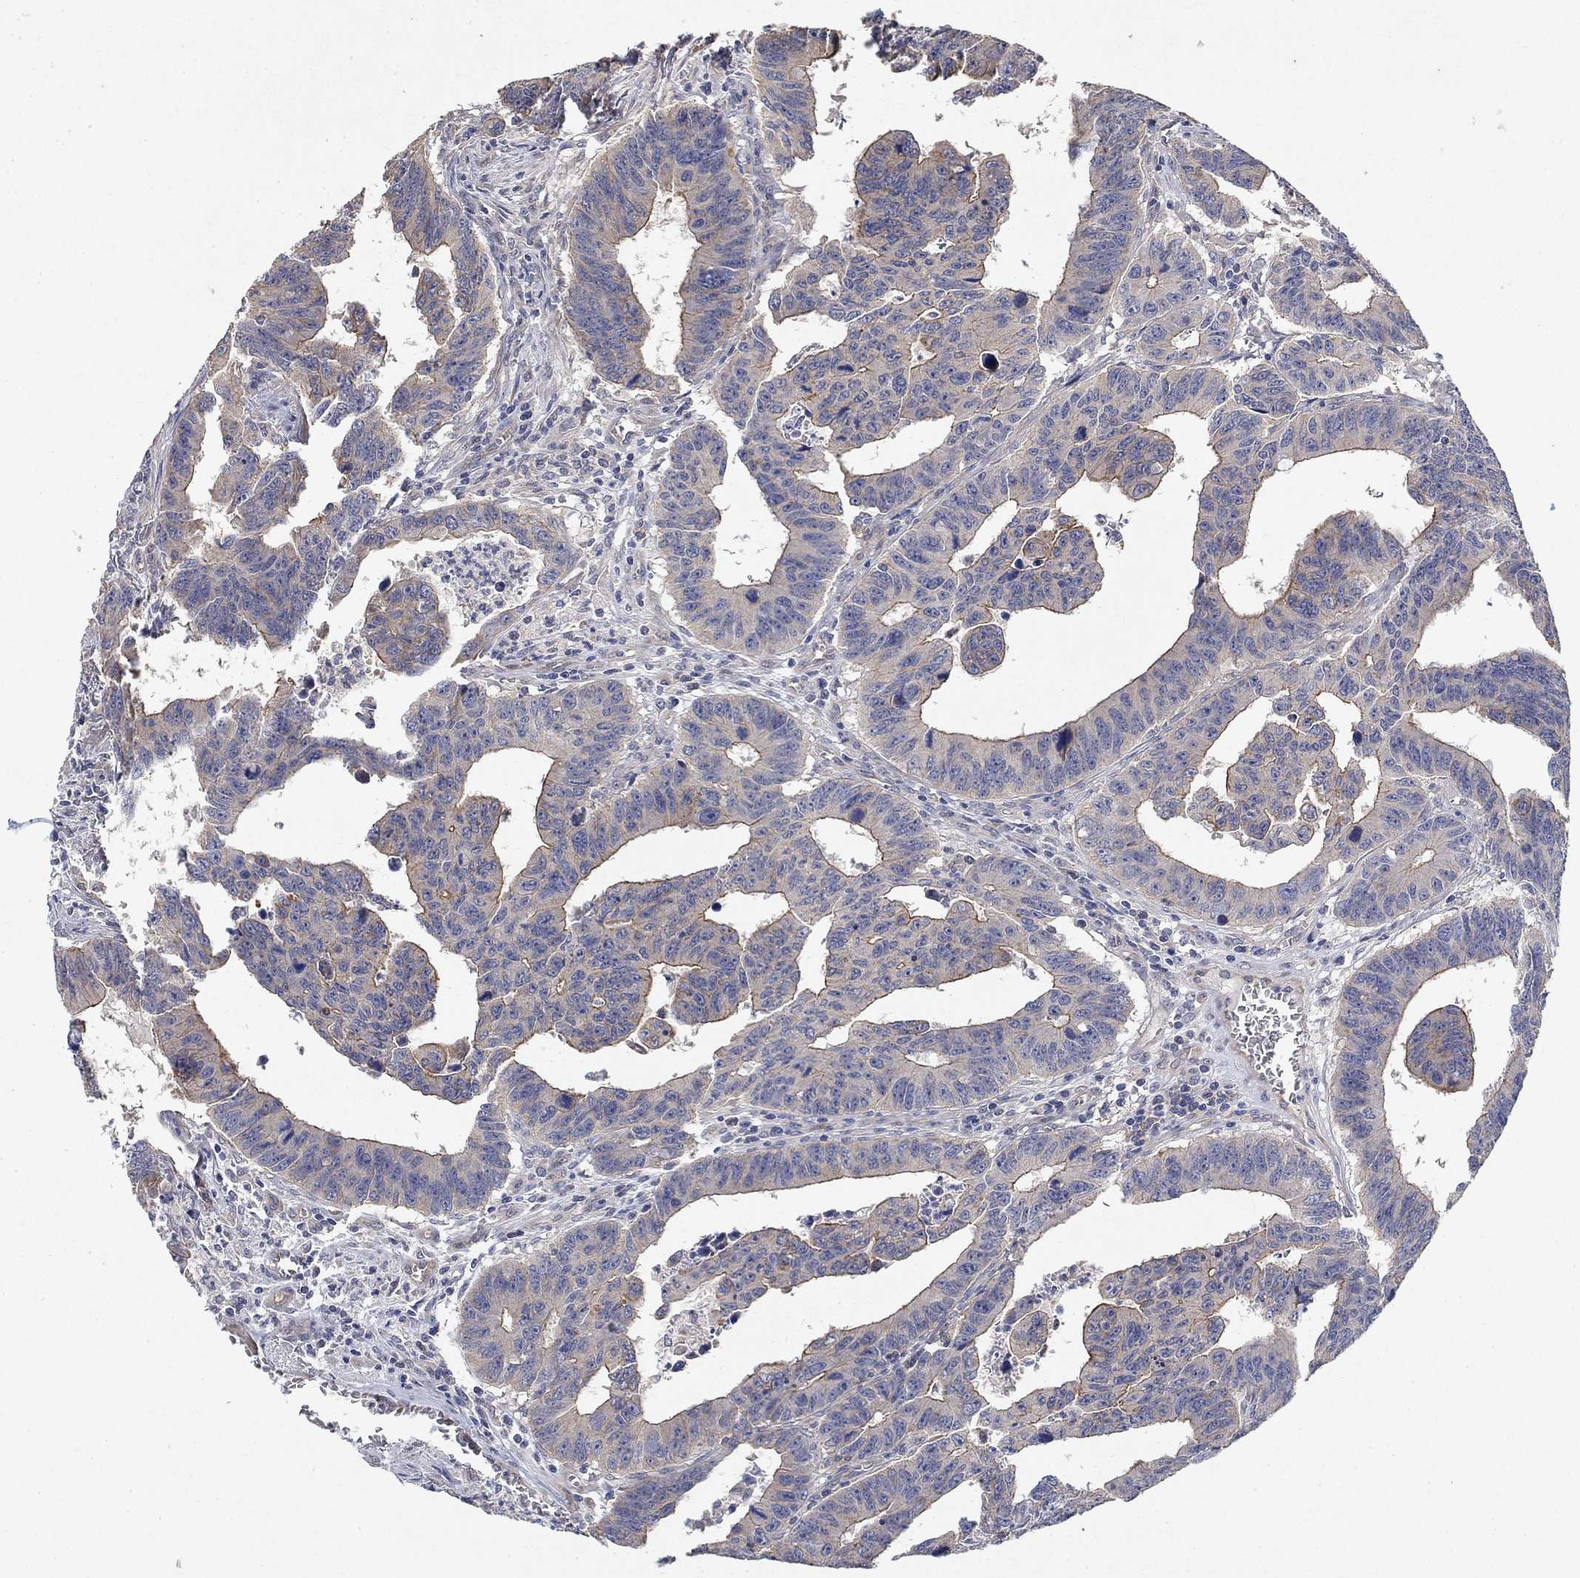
{"staining": {"intensity": "moderate", "quantity": "<25%", "location": "cytoplasmic/membranous"}, "tissue": "colorectal cancer", "cell_type": "Tumor cells", "image_type": "cancer", "snomed": [{"axis": "morphology", "description": "Adenocarcinoma, NOS"}, {"axis": "topography", "description": "Appendix"}, {"axis": "topography", "description": "Colon"}, {"axis": "topography", "description": "Cecum"}, {"axis": "topography", "description": "Colon asc"}], "caption": "Colorectal cancer (adenocarcinoma) was stained to show a protein in brown. There is low levels of moderate cytoplasmic/membranous staining in approximately <25% of tumor cells.", "gene": "MCUR1", "patient": {"sex": "female", "age": 85}}